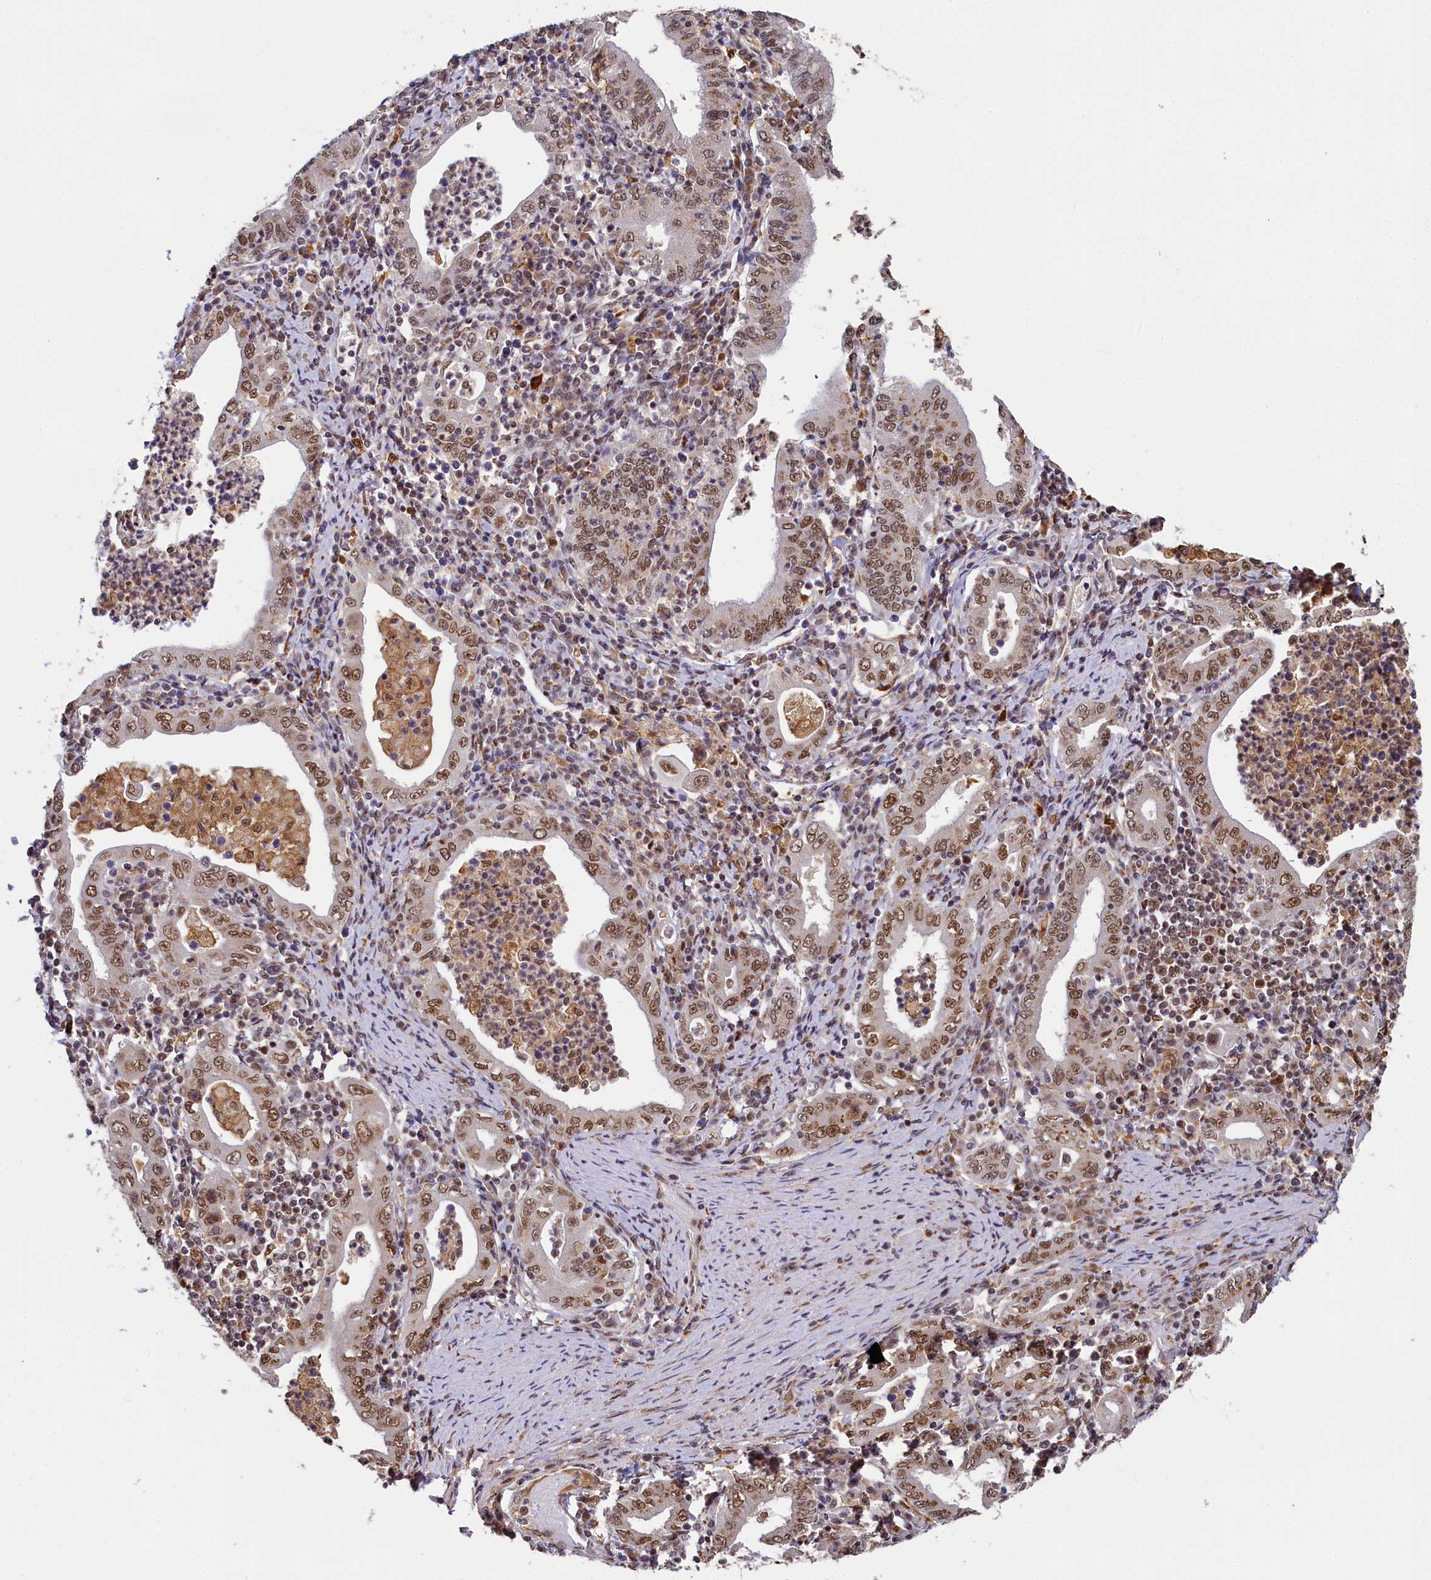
{"staining": {"intensity": "moderate", "quantity": ">75%", "location": "nuclear"}, "tissue": "stomach cancer", "cell_type": "Tumor cells", "image_type": "cancer", "snomed": [{"axis": "morphology", "description": "Normal tissue, NOS"}, {"axis": "morphology", "description": "Adenocarcinoma, NOS"}, {"axis": "topography", "description": "Esophagus"}, {"axis": "topography", "description": "Stomach, upper"}, {"axis": "topography", "description": "Peripheral nerve tissue"}], "caption": "Immunohistochemistry (IHC) histopathology image of neoplastic tissue: stomach cancer stained using immunohistochemistry shows medium levels of moderate protein expression localized specifically in the nuclear of tumor cells, appearing as a nuclear brown color.", "gene": "PPHLN1", "patient": {"sex": "male", "age": 62}}